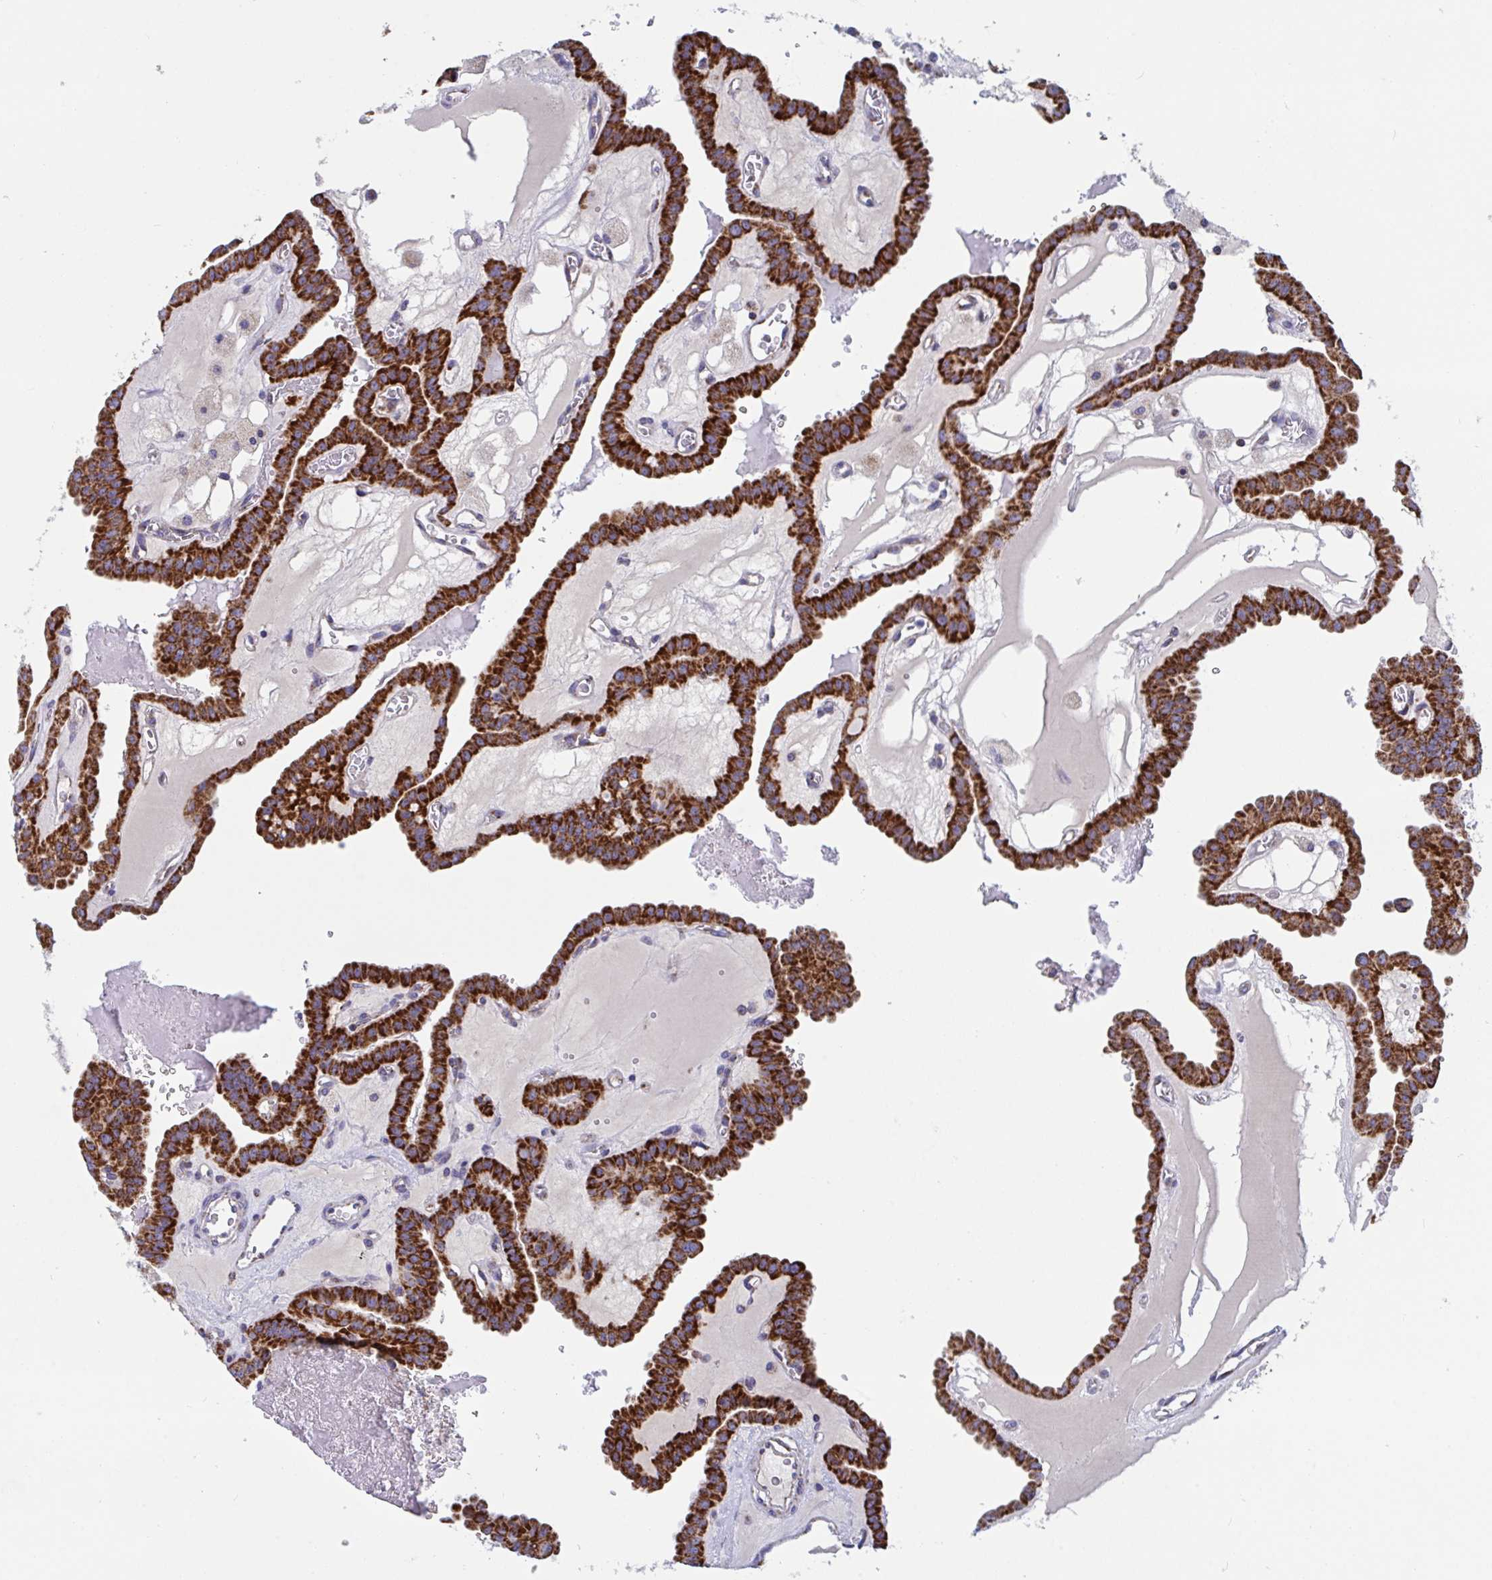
{"staining": {"intensity": "strong", "quantity": ">75%", "location": "cytoplasmic/membranous"}, "tissue": "thyroid cancer", "cell_type": "Tumor cells", "image_type": "cancer", "snomed": [{"axis": "morphology", "description": "Papillary adenocarcinoma, NOS"}, {"axis": "topography", "description": "Thyroid gland"}], "caption": "IHC staining of thyroid papillary adenocarcinoma, which shows high levels of strong cytoplasmic/membranous positivity in about >75% of tumor cells indicating strong cytoplasmic/membranous protein staining. The staining was performed using DAB (brown) for protein detection and nuclei were counterstained in hematoxylin (blue).", "gene": "BCAT2", "patient": {"sex": "male", "age": 87}}